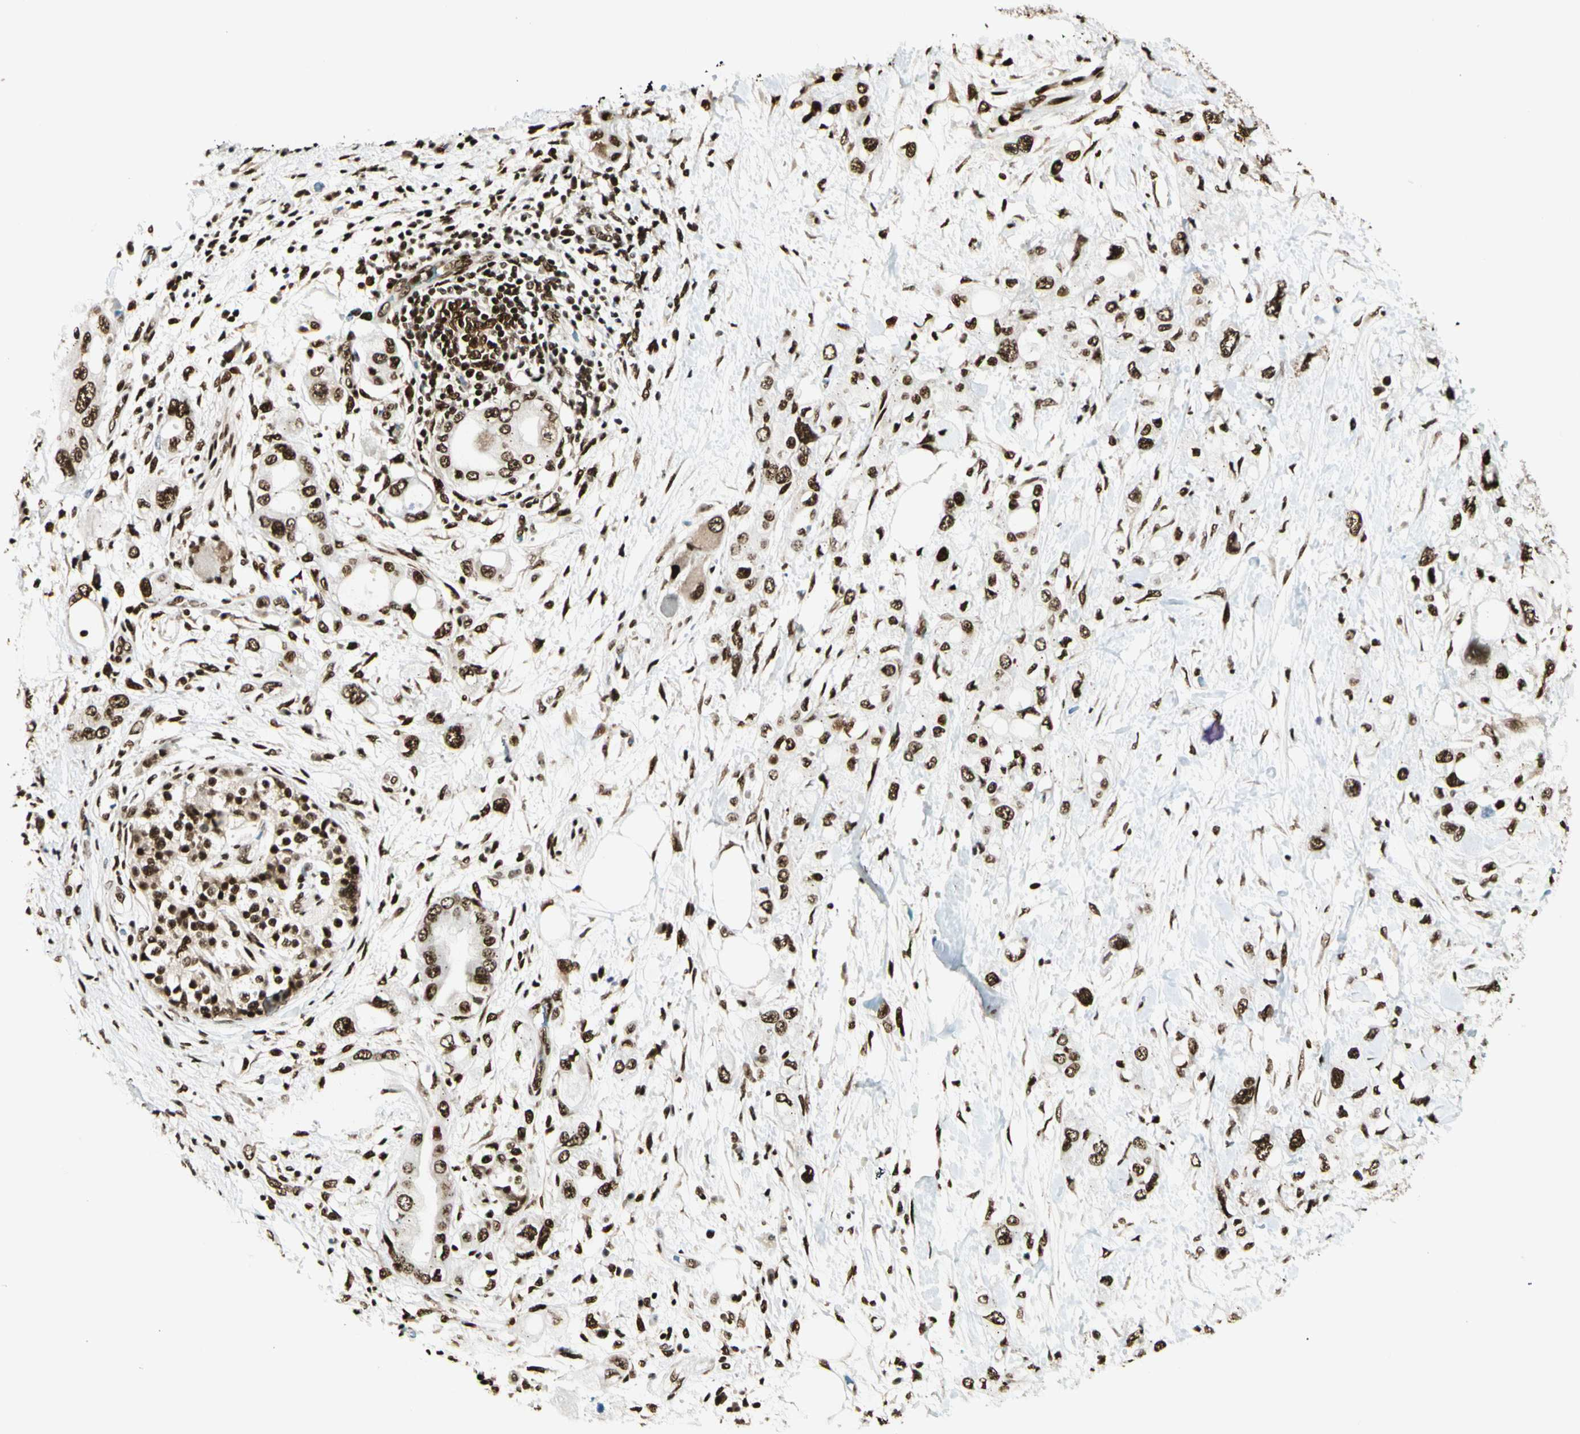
{"staining": {"intensity": "strong", "quantity": ">75%", "location": "nuclear"}, "tissue": "pancreatic cancer", "cell_type": "Tumor cells", "image_type": "cancer", "snomed": [{"axis": "morphology", "description": "Adenocarcinoma, NOS"}, {"axis": "topography", "description": "Pancreas"}], "caption": "A brown stain labels strong nuclear positivity of a protein in human adenocarcinoma (pancreatic) tumor cells.", "gene": "FUS", "patient": {"sex": "female", "age": 56}}